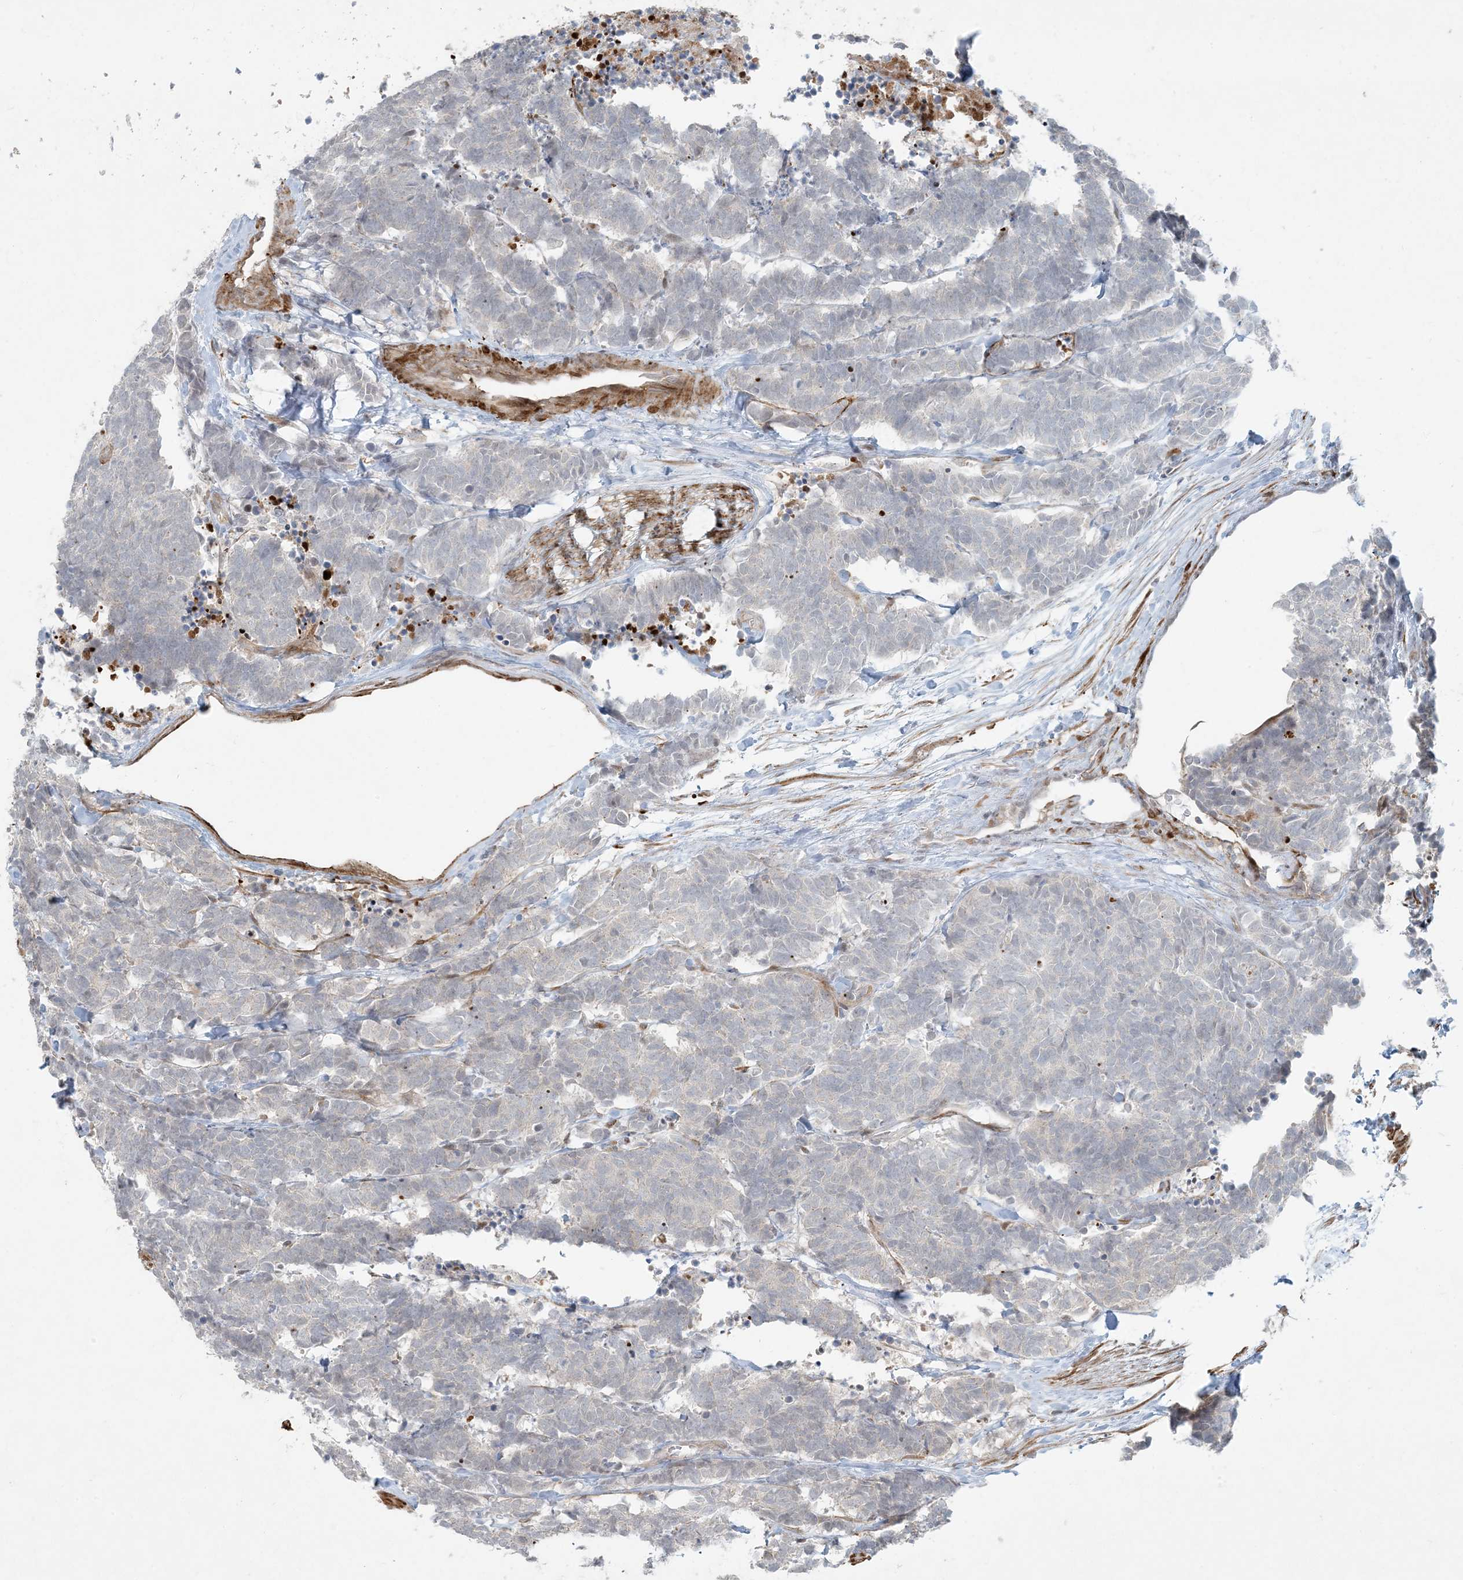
{"staining": {"intensity": "negative", "quantity": "none", "location": "none"}, "tissue": "carcinoid", "cell_type": "Tumor cells", "image_type": "cancer", "snomed": [{"axis": "morphology", "description": "Carcinoma, NOS"}, {"axis": "morphology", "description": "Carcinoid, malignant, NOS"}, {"axis": "topography", "description": "Urinary bladder"}], "caption": "IHC of human carcinoid shows no staining in tumor cells.", "gene": "BCORL1", "patient": {"sex": "male", "age": 57}}